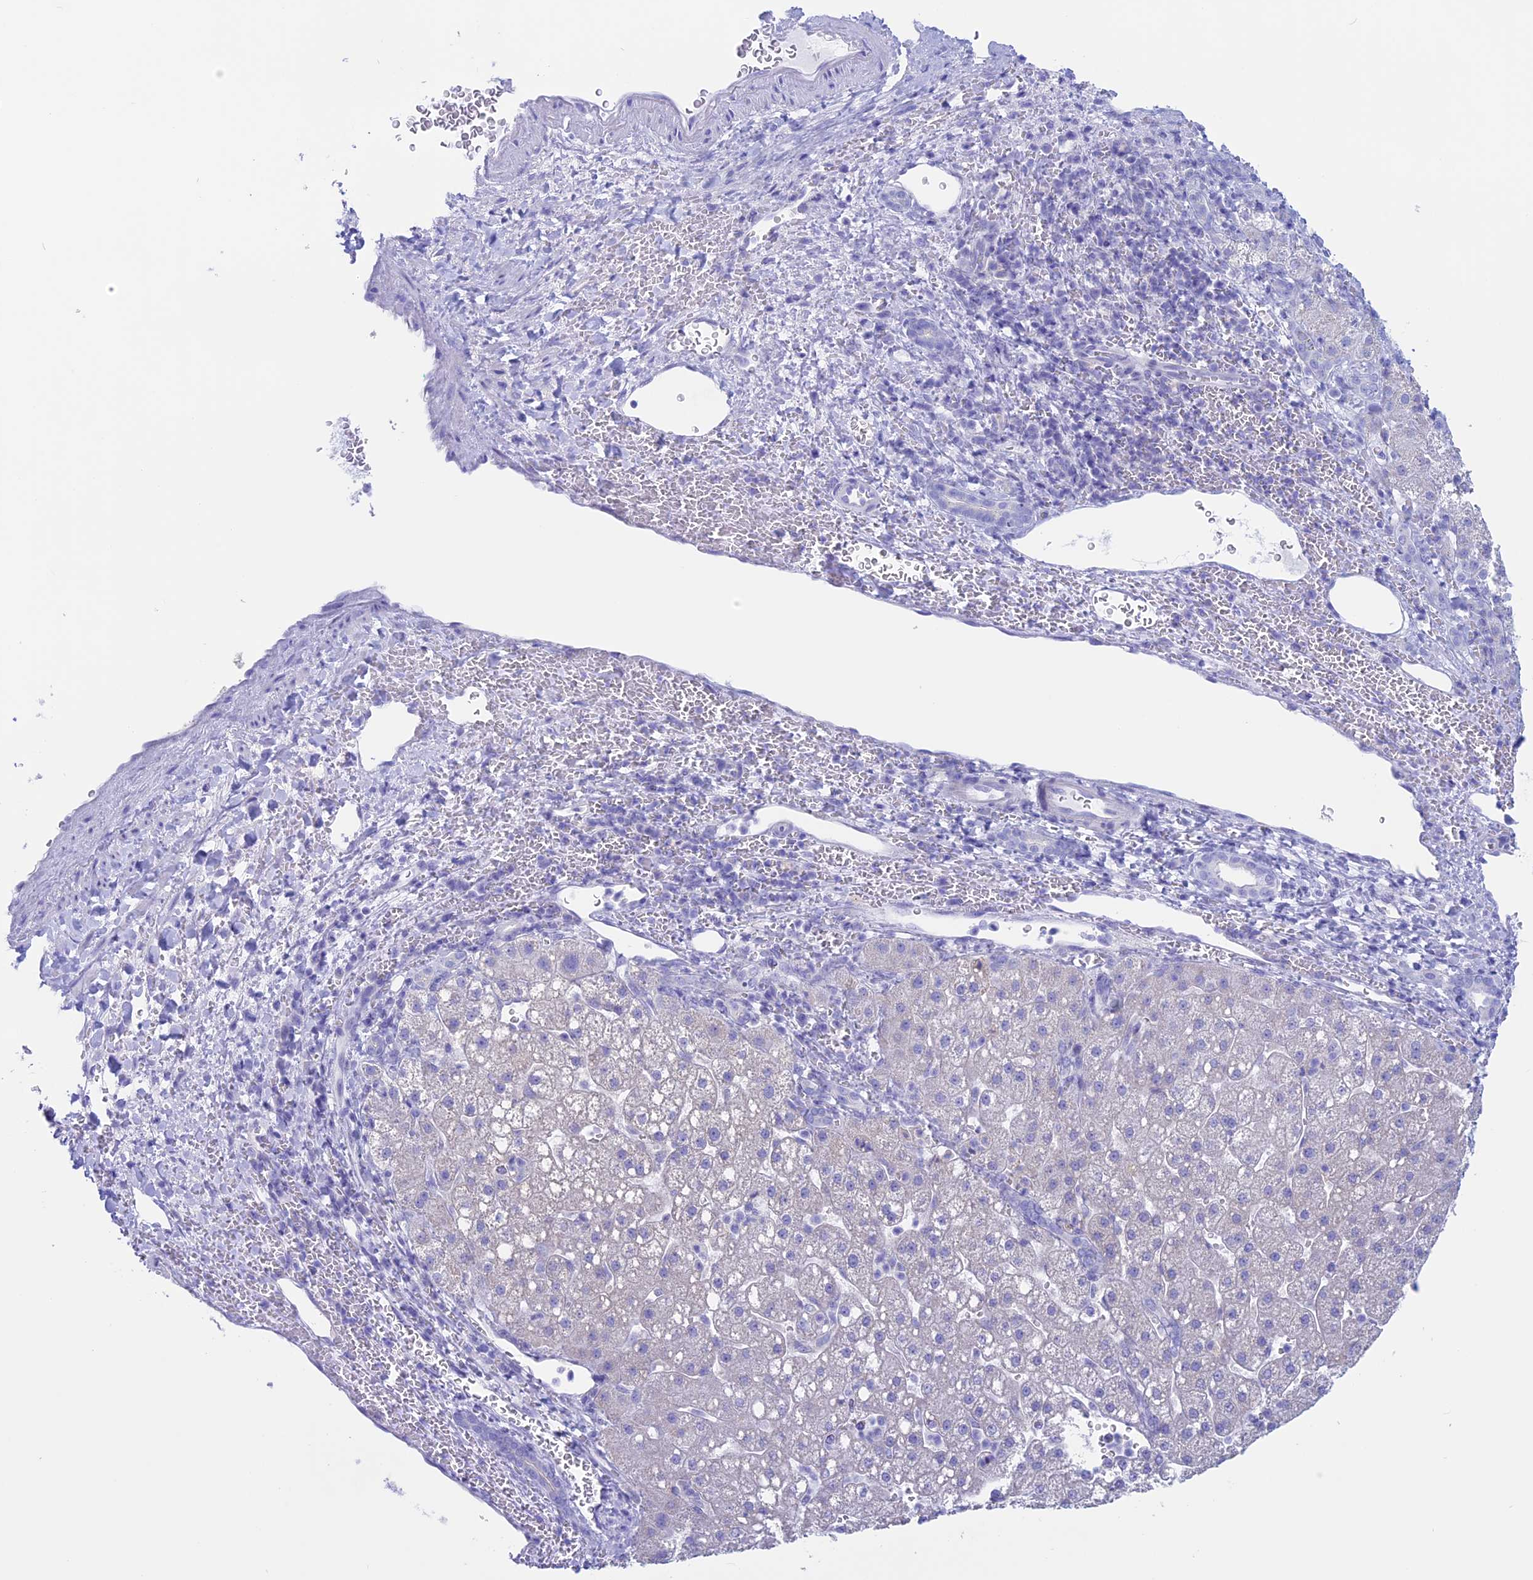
{"staining": {"intensity": "negative", "quantity": "none", "location": "none"}, "tissue": "liver cancer", "cell_type": "Tumor cells", "image_type": "cancer", "snomed": [{"axis": "morphology", "description": "Carcinoma, Hepatocellular, NOS"}, {"axis": "topography", "description": "Liver"}], "caption": "An image of human hepatocellular carcinoma (liver) is negative for staining in tumor cells. (DAB IHC with hematoxylin counter stain).", "gene": "RP1", "patient": {"sex": "male", "age": 57}}